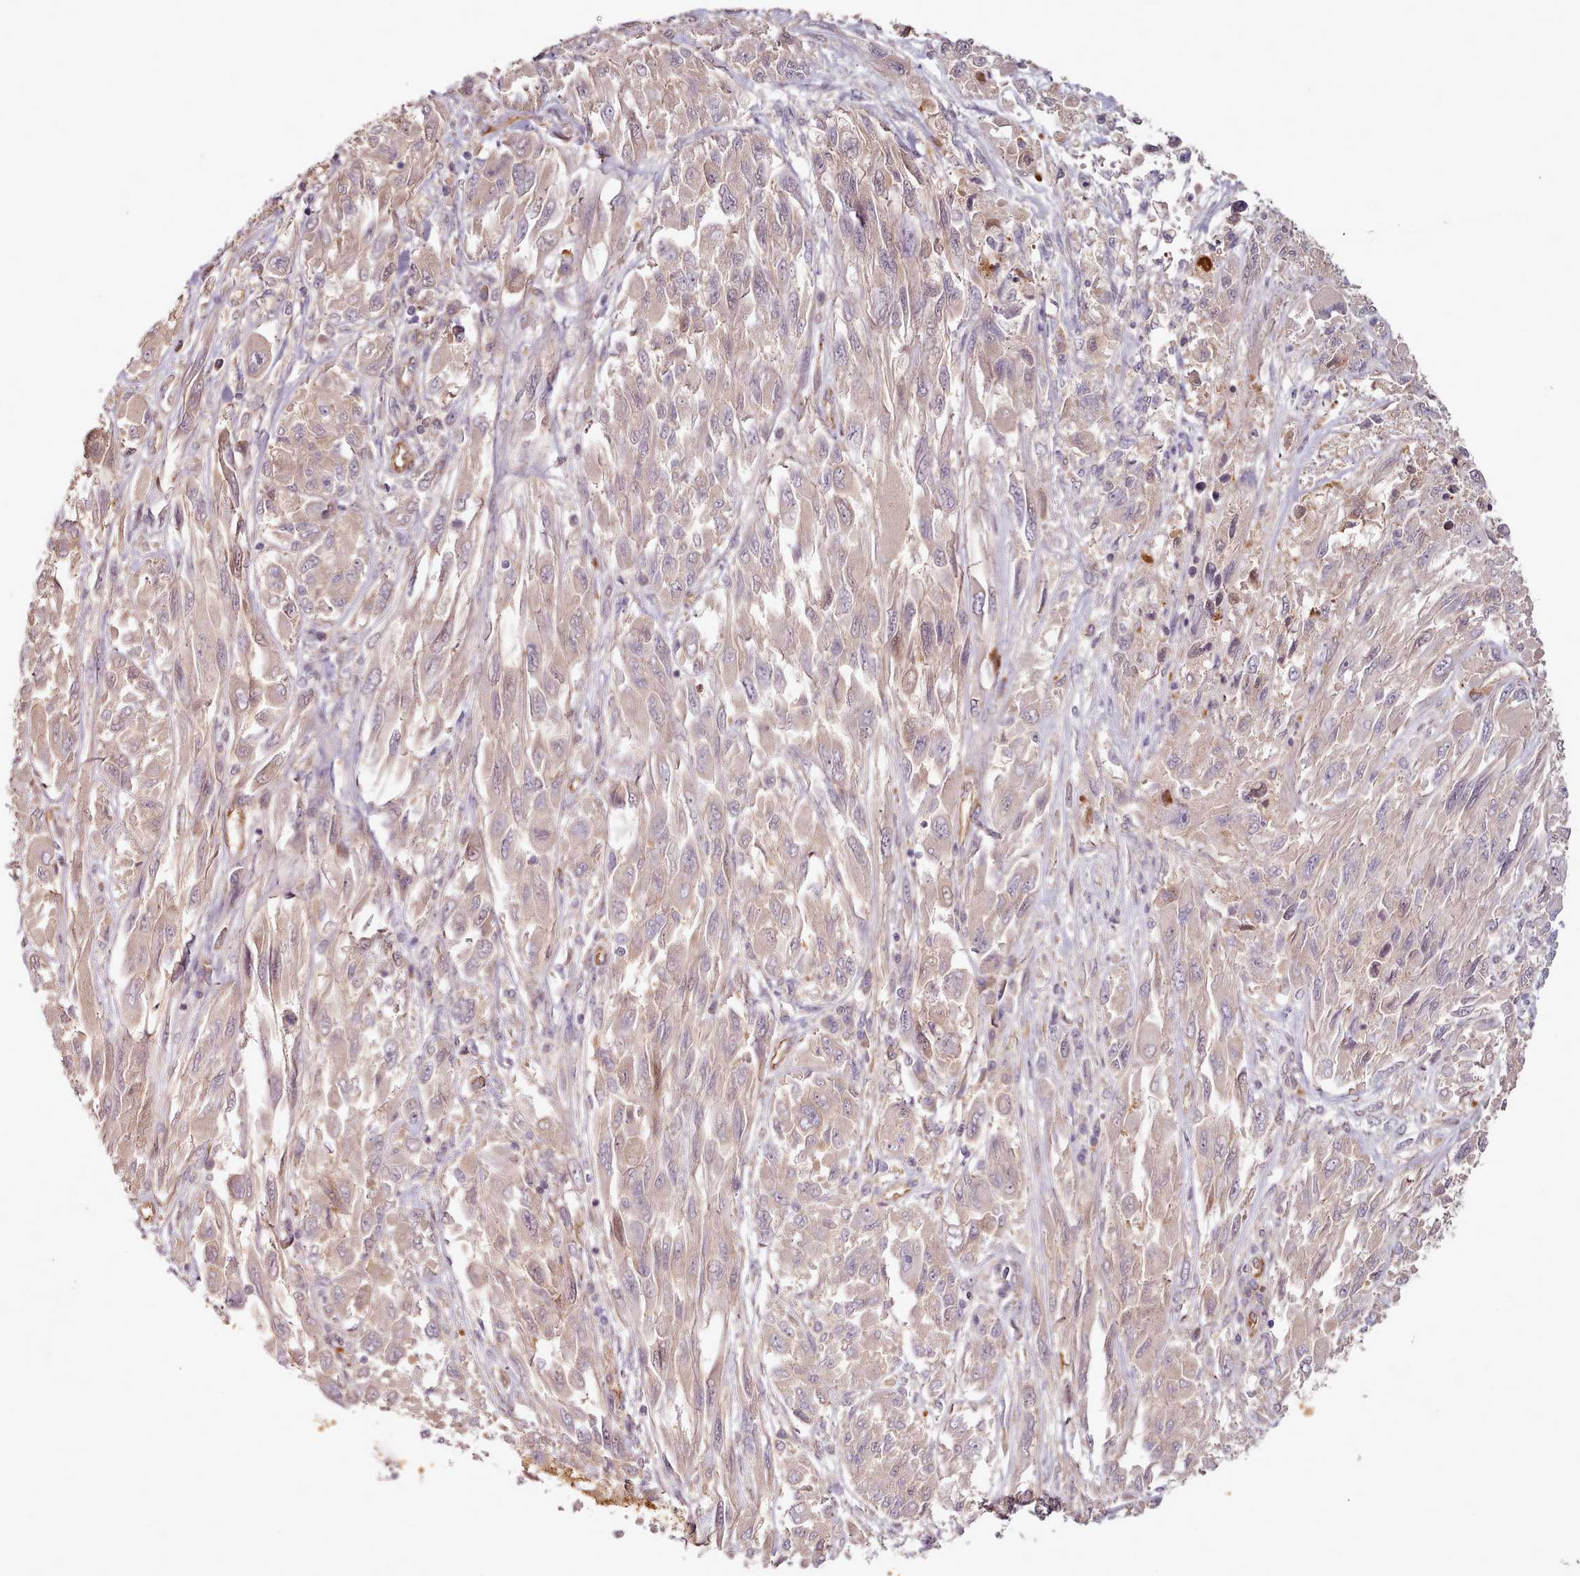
{"staining": {"intensity": "weak", "quantity": "25%-75%", "location": "cytoplasmic/membranous,nuclear"}, "tissue": "melanoma", "cell_type": "Tumor cells", "image_type": "cancer", "snomed": [{"axis": "morphology", "description": "Malignant melanoma, NOS"}, {"axis": "topography", "description": "Skin"}], "caption": "Protein expression analysis of malignant melanoma shows weak cytoplasmic/membranous and nuclear expression in about 25%-75% of tumor cells.", "gene": "C1QTNF5", "patient": {"sex": "female", "age": 91}}